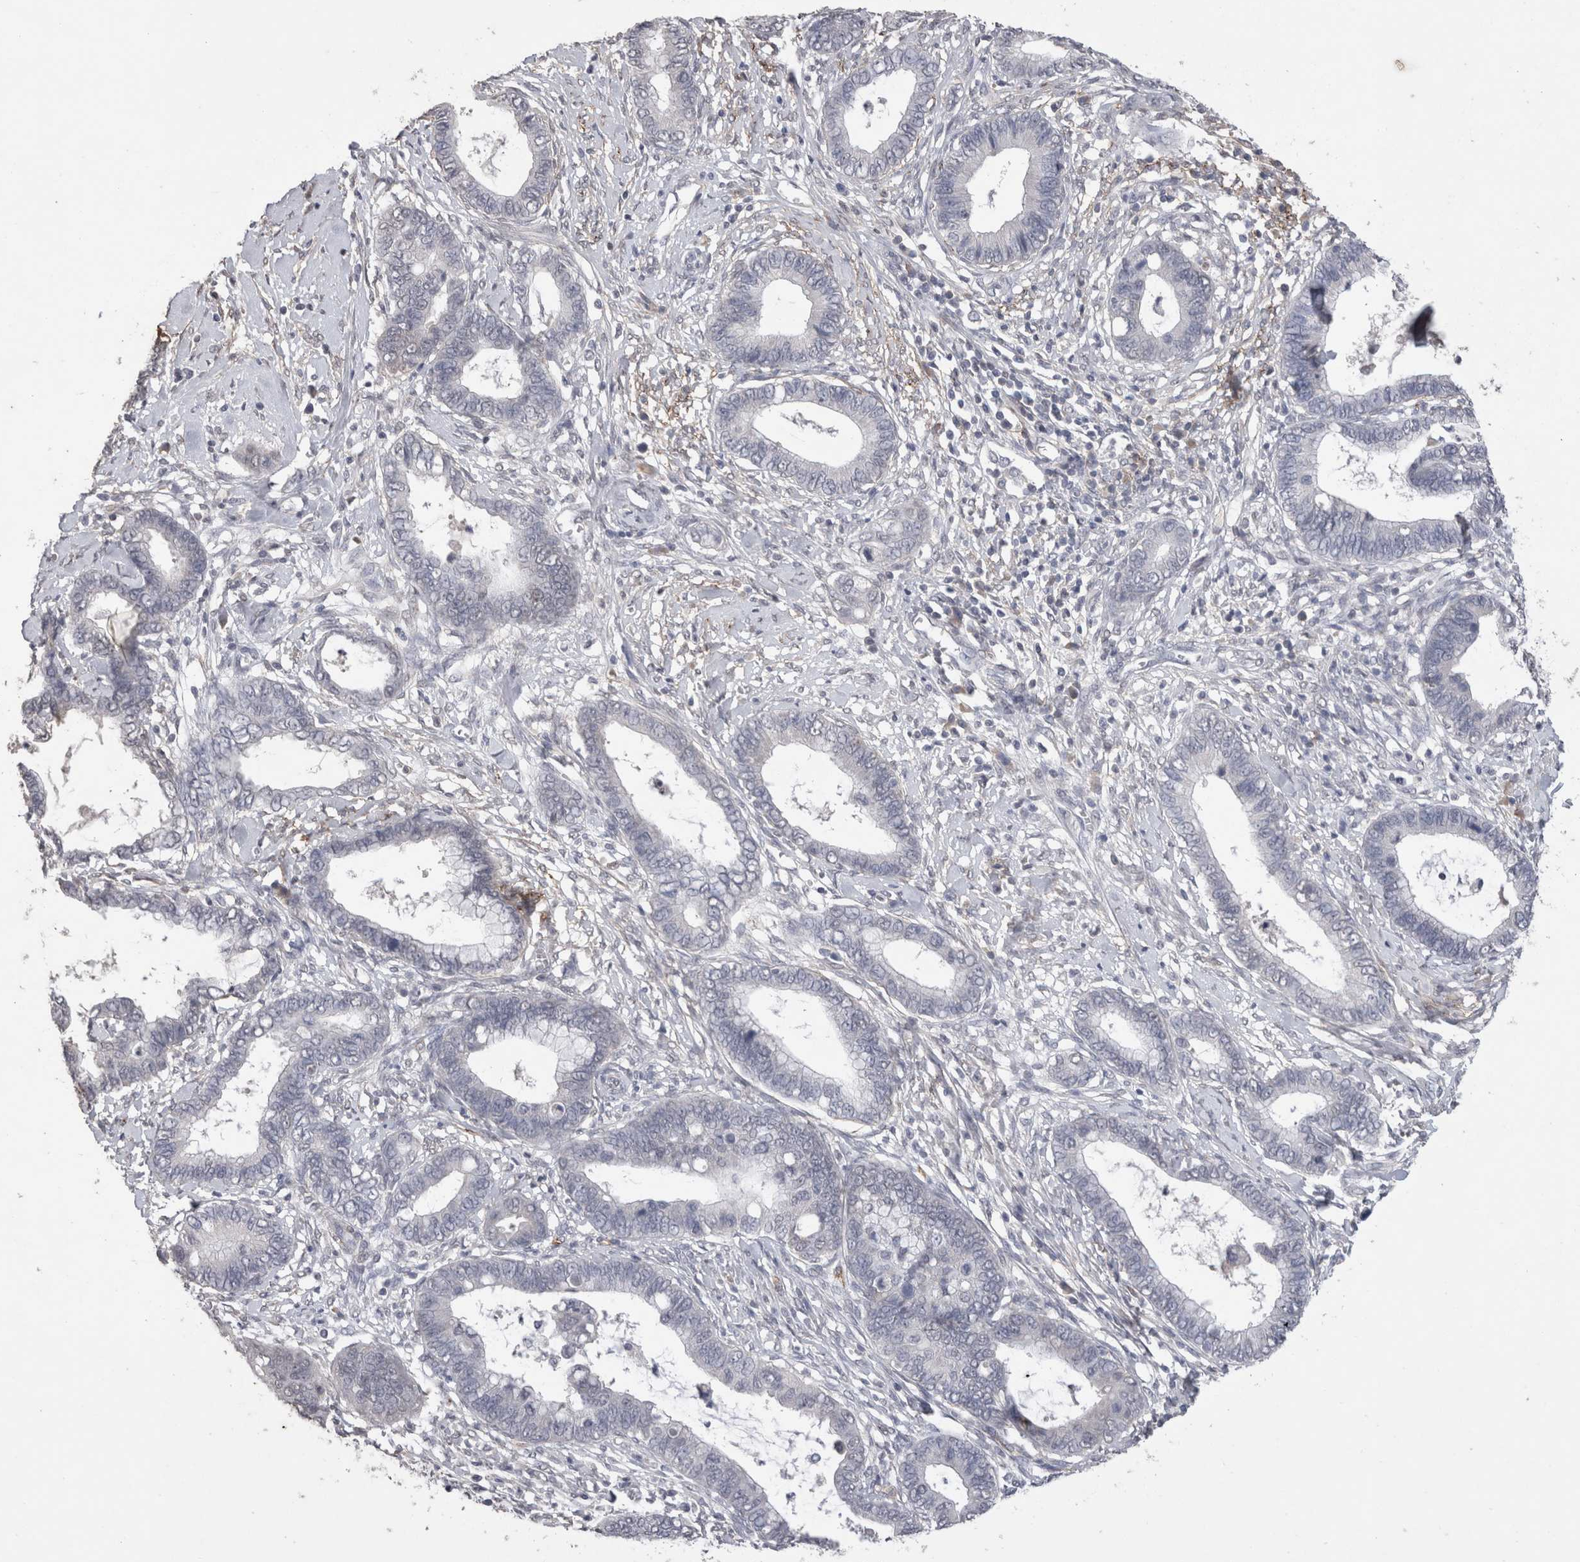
{"staining": {"intensity": "negative", "quantity": "none", "location": "none"}, "tissue": "cervical cancer", "cell_type": "Tumor cells", "image_type": "cancer", "snomed": [{"axis": "morphology", "description": "Adenocarcinoma, NOS"}, {"axis": "topography", "description": "Cervix"}], "caption": "The photomicrograph demonstrates no staining of tumor cells in cervical cancer.", "gene": "CDH13", "patient": {"sex": "female", "age": 44}}